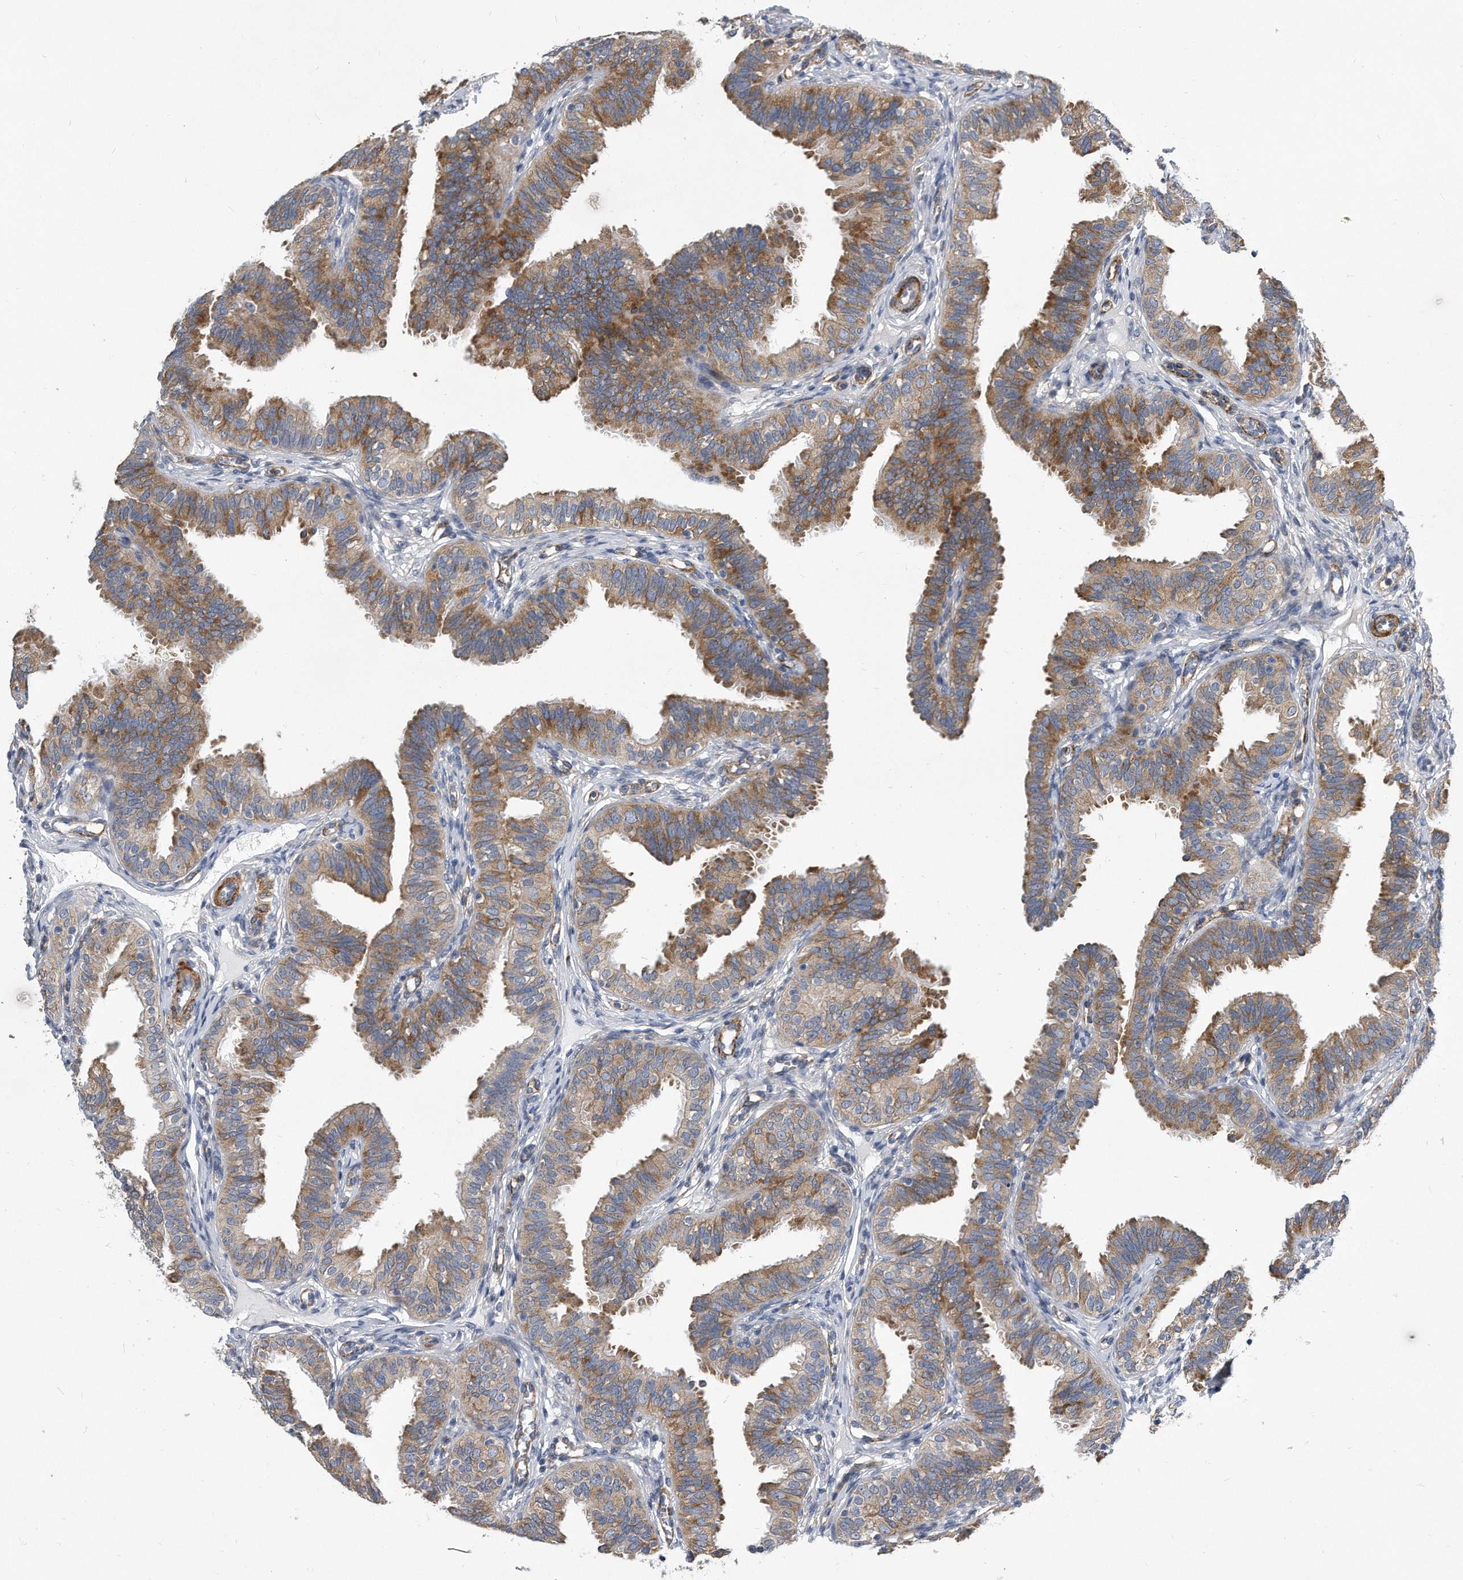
{"staining": {"intensity": "moderate", "quantity": "25%-75%", "location": "cytoplasmic/membranous"}, "tissue": "fallopian tube", "cell_type": "Glandular cells", "image_type": "normal", "snomed": [{"axis": "morphology", "description": "Normal tissue, NOS"}, {"axis": "topography", "description": "Fallopian tube"}], "caption": "Benign fallopian tube demonstrates moderate cytoplasmic/membranous staining in about 25%-75% of glandular cells.", "gene": "EIF2B4", "patient": {"sex": "female", "age": 35}}